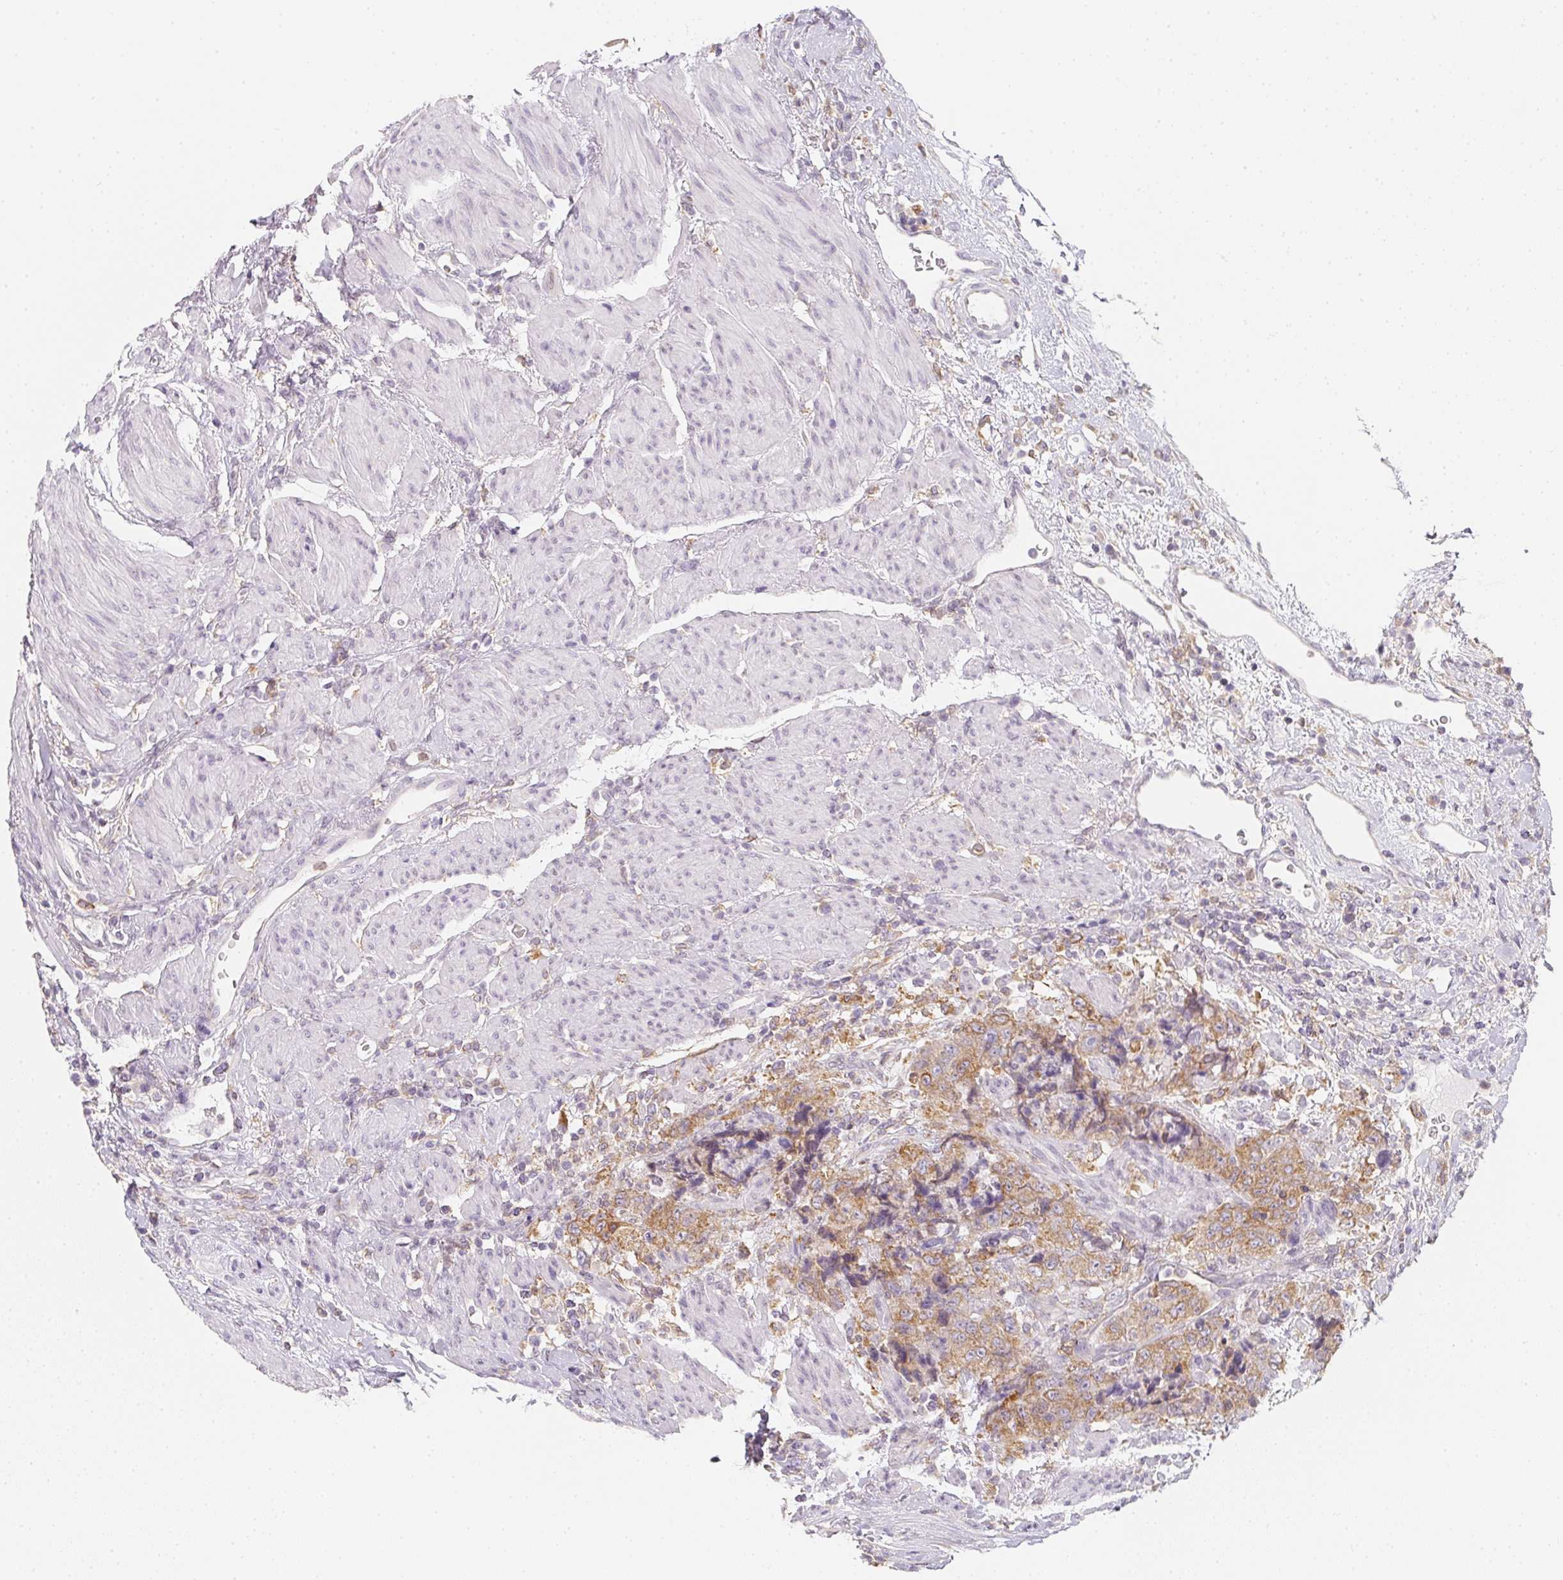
{"staining": {"intensity": "moderate", "quantity": ">75%", "location": "cytoplasmic/membranous"}, "tissue": "urothelial cancer", "cell_type": "Tumor cells", "image_type": "cancer", "snomed": [{"axis": "morphology", "description": "Urothelial carcinoma, High grade"}, {"axis": "topography", "description": "Urinary bladder"}], "caption": "IHC micrograph of neoplastic tissue: urothelial carcinoma (high-grade) stained using immunohistochemistry shows medium levels of moderate protein expression localized specifically in the cytoplasmic/membranous of tumor cells, appearing as a cytoplasmic/membranous brown color.", "gene": "SOAT1", "patient": {"sex": "female", "age": 78}}